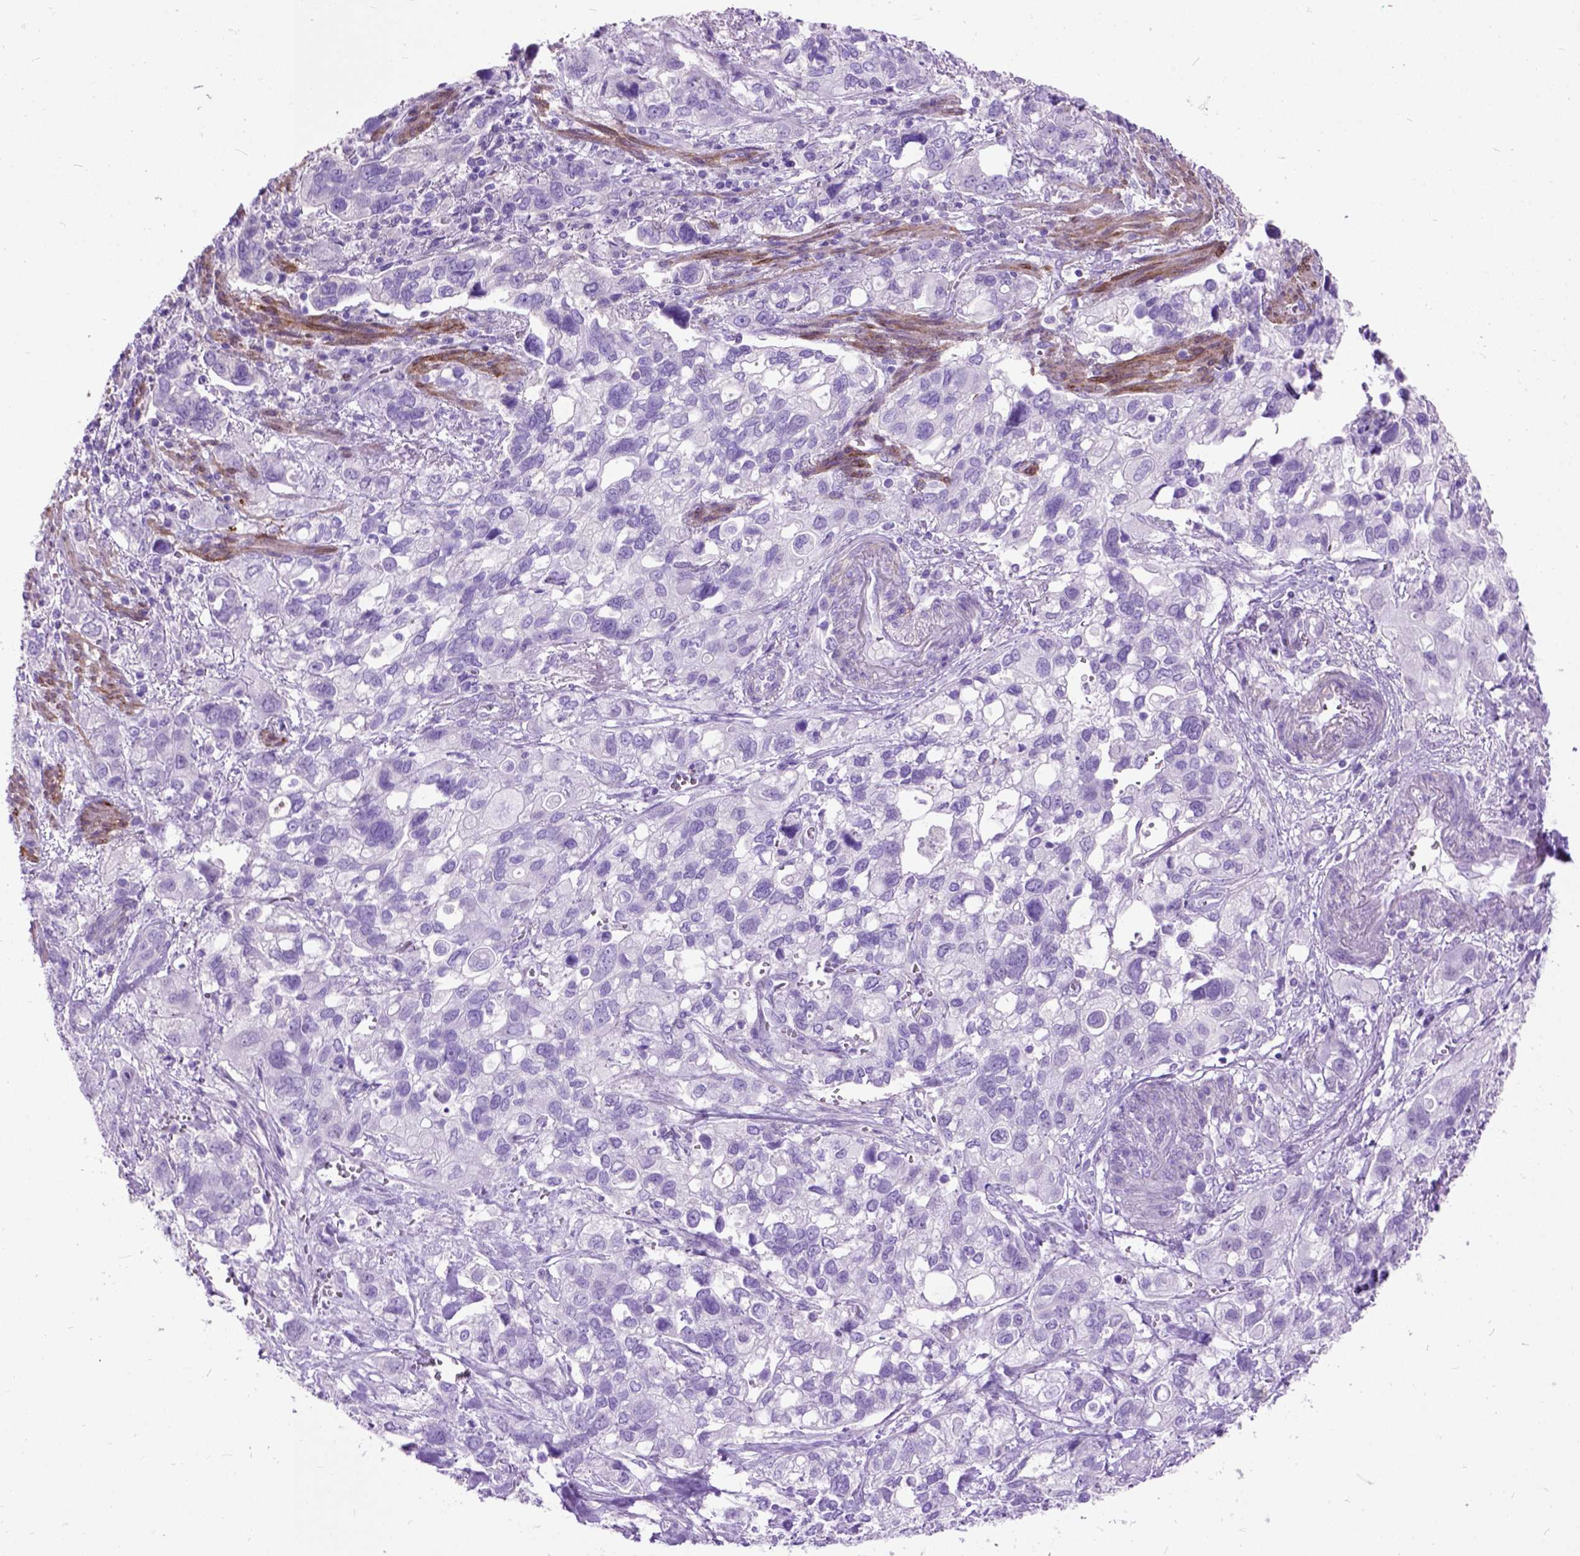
{"staining": {"intensity": "negative", "quantity": "none", "location": "none"}, "tissue": "stomach cancer", "cell_type": "Tumor cells", "image_type": "cancer", "snomed": [{"axis": "morphology", "description": "Adenocarcinoma, NOS"}, {"axis": "topography", "description": "Stomach, upper"}], "caption": "Human stomach adenocarcinoma stained for a protein using immunohistochemistry (IHC) shows no positivity in tumor cells.", "gene": "MAPT", "patient": {"sex": "female", "age": 81}}